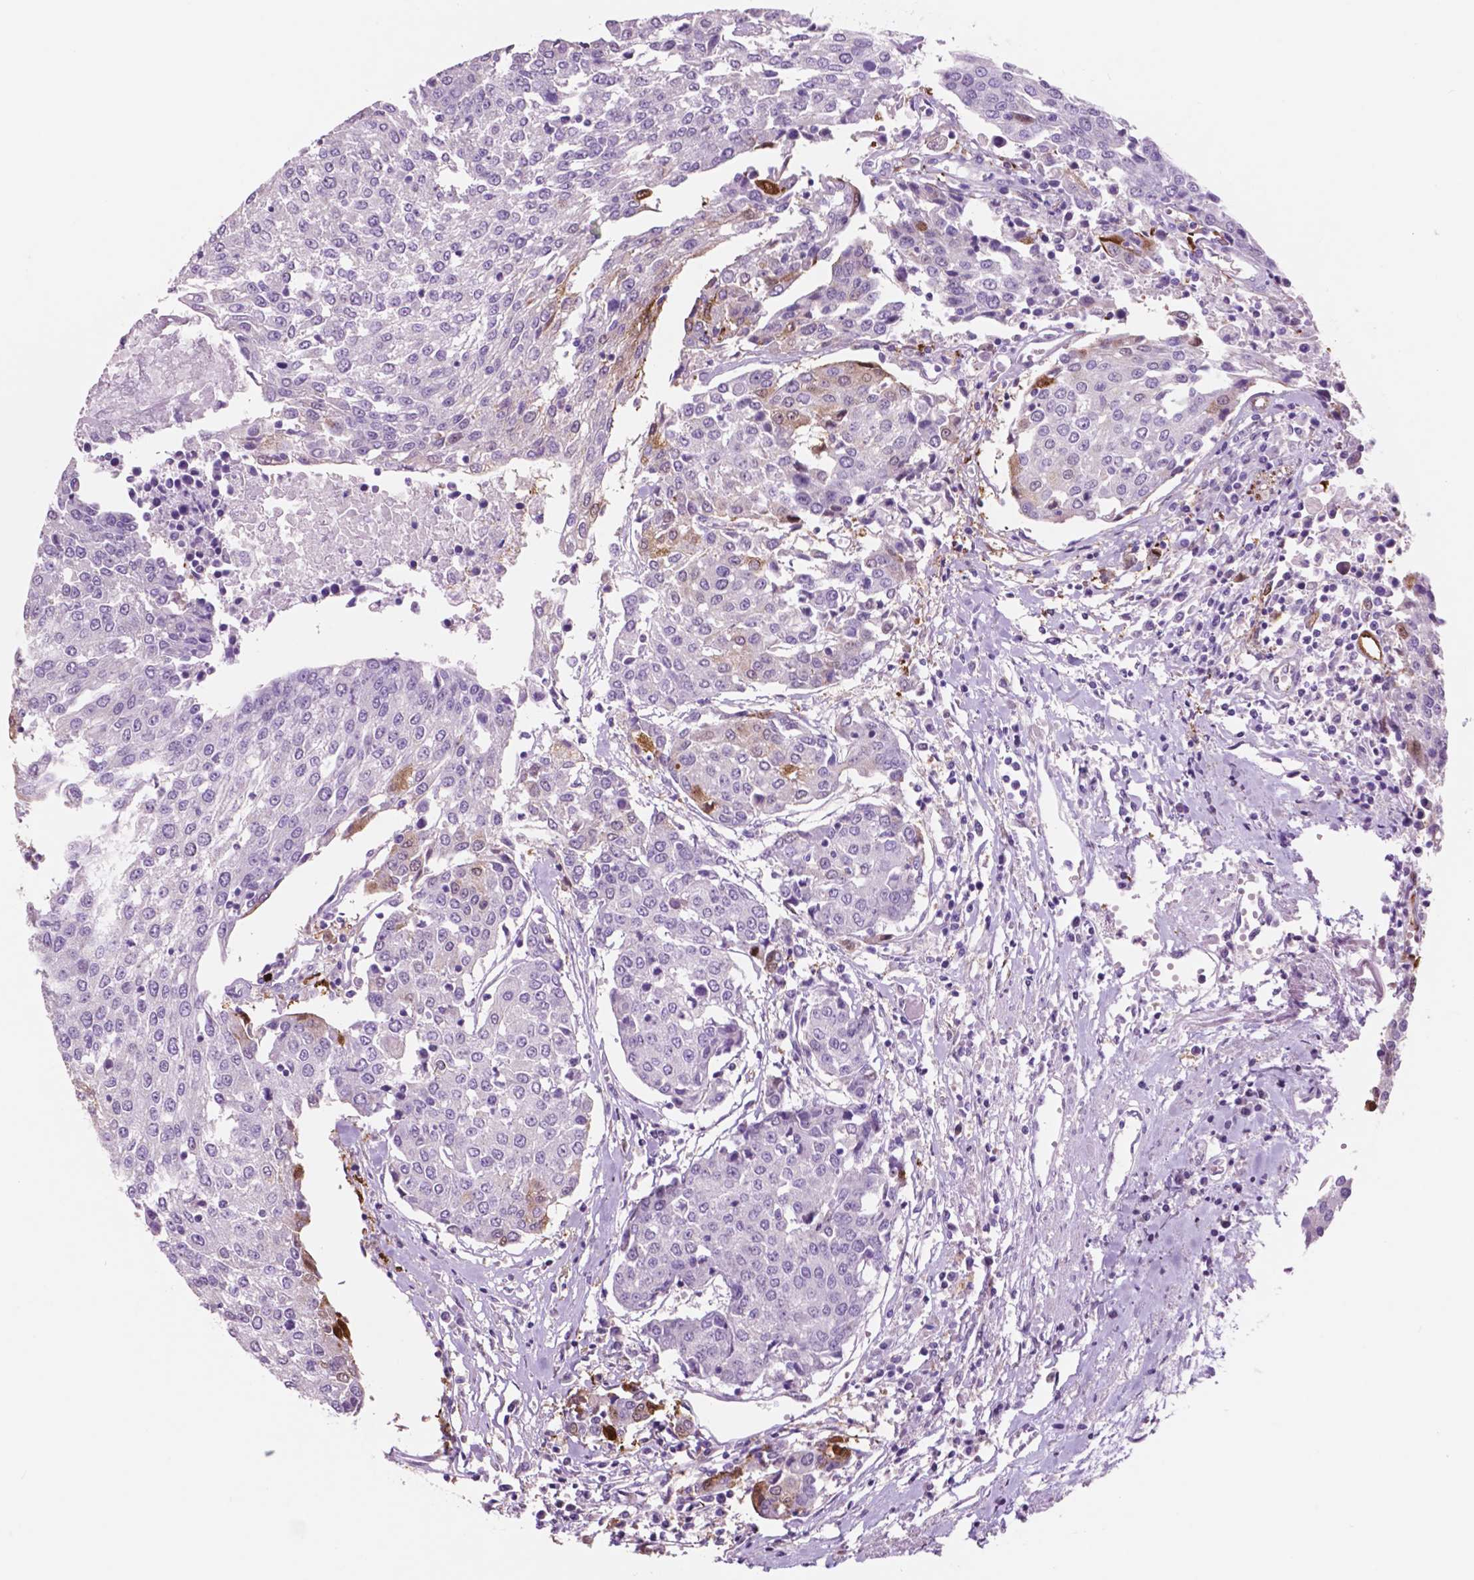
{"staining": {"intensity": "moderate", "quantity": "<25%", "location": "cytoplasmic/membranous,nuclear"}, "tissue": "urothelial cancer", "cell_type": "Tumor cells", "image_type": "cancer", "snomed": [{"axis": "morphology", "description": "Urothelial carcinoma, High grade"}, {"axis": "topography", "description": "Urinary bladder"}], "caption": "Immunohistochemistry image of neoplastic tissue: urothelial cancer stained using immunohistochemistry (IHC) demonstrates low levels of moderate protein expression localized specifically in the cytoplasmic/membranous and nuclear of tumor cells, appearing as a cytoplasmic/membranous and nuclear brown color.", "gene": "IDO1", "patient": {"sex": "female", "age": 85}}